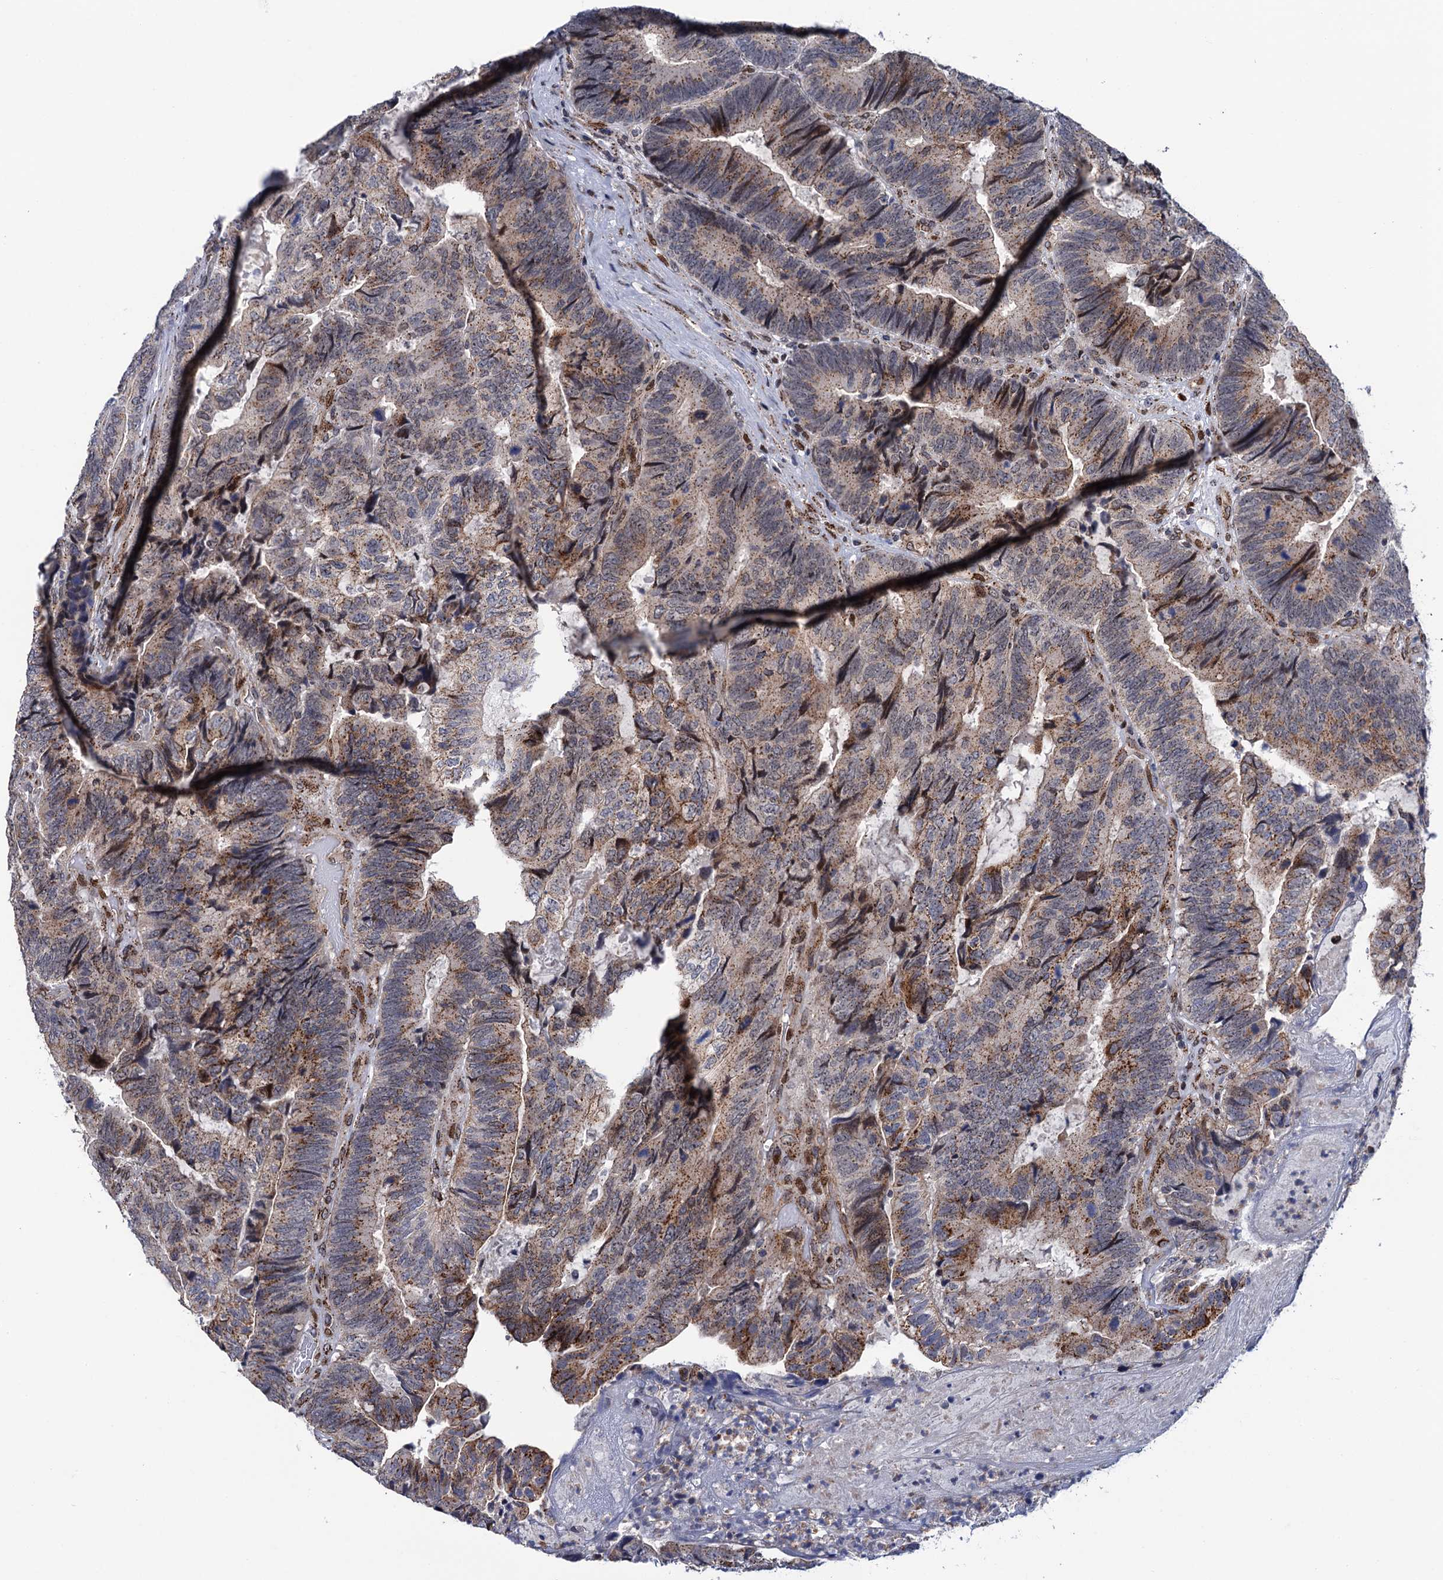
{"staining": {"intensity": "moderate", "quantity": ">75%", "location": "cytoplasmic/membranous"}, "tissue": "colorectal cancer", "cell_type": "Tumor cells", "image_type": "cancer", "snomed": [{"axis": "morphology", "description": "Adenocarcinoma, NOS"}, {"axis": "topography", "description": "Colon"}], "caption": "About >75% of tumor cells in colorectal cancer (adenocarcinoma) reveal moderate cytoplasmic/membranous protein staining as visualized by brown immunohistochemical staining.", "gene": "THAP2", "patient": {"sex": "female", "age": 67}}